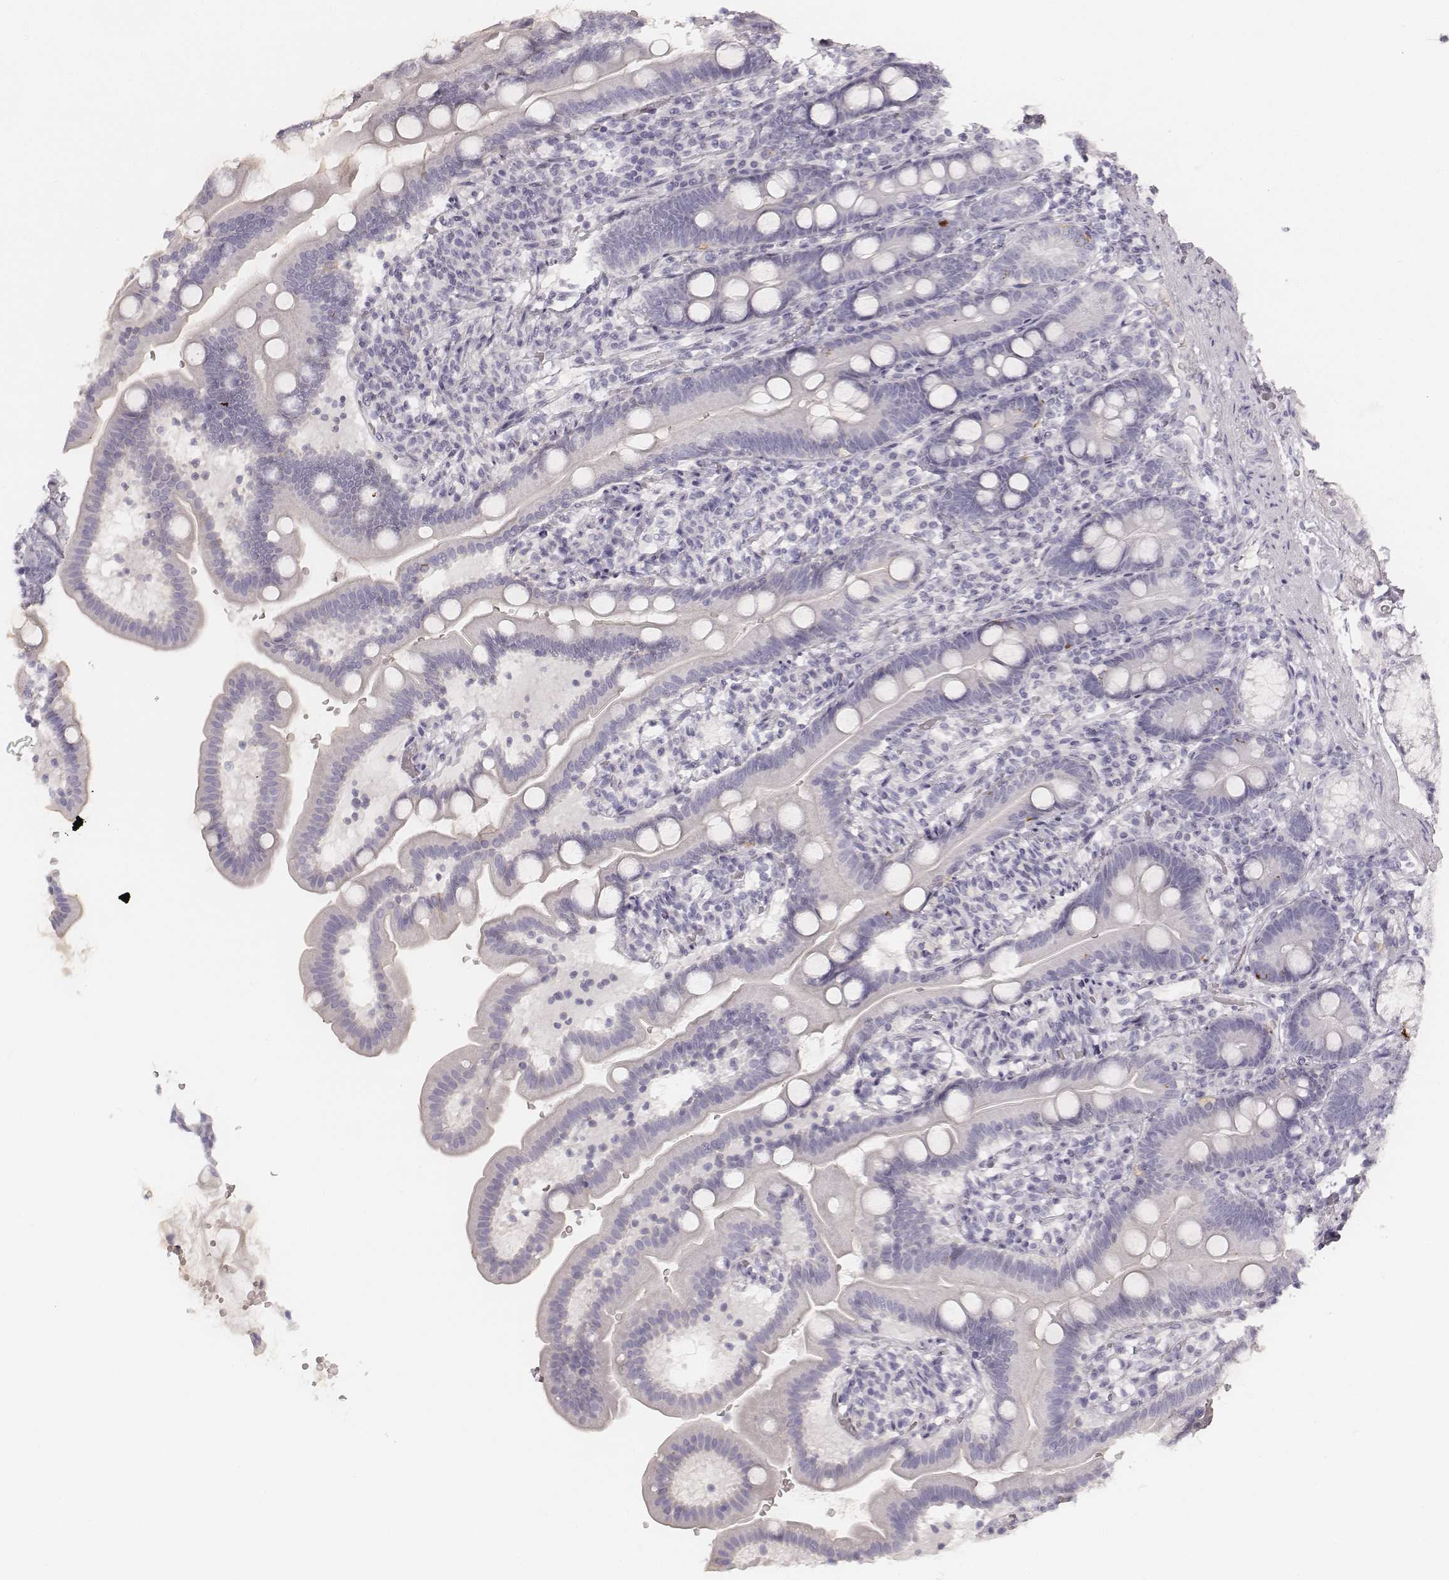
{"staining": {"intensity": "negative", "quantity": "none", "location": "none"}, "tissue": "duodenum", "cell_type": "Glandular cells", "image_type": "normal", "snomed": [{"axis": "morphology", "description": "Normal tissue, NOS"}, {"axis": "topography", "description": "Duodenum"}], "caption": "A high-resolution histopathology image shows immunohistochemistry staining of benign duodenum, which reveals no significant positivity in glandular cells.", "gene": "KRT72", "patient": {"sex": "female", "age": 67}}